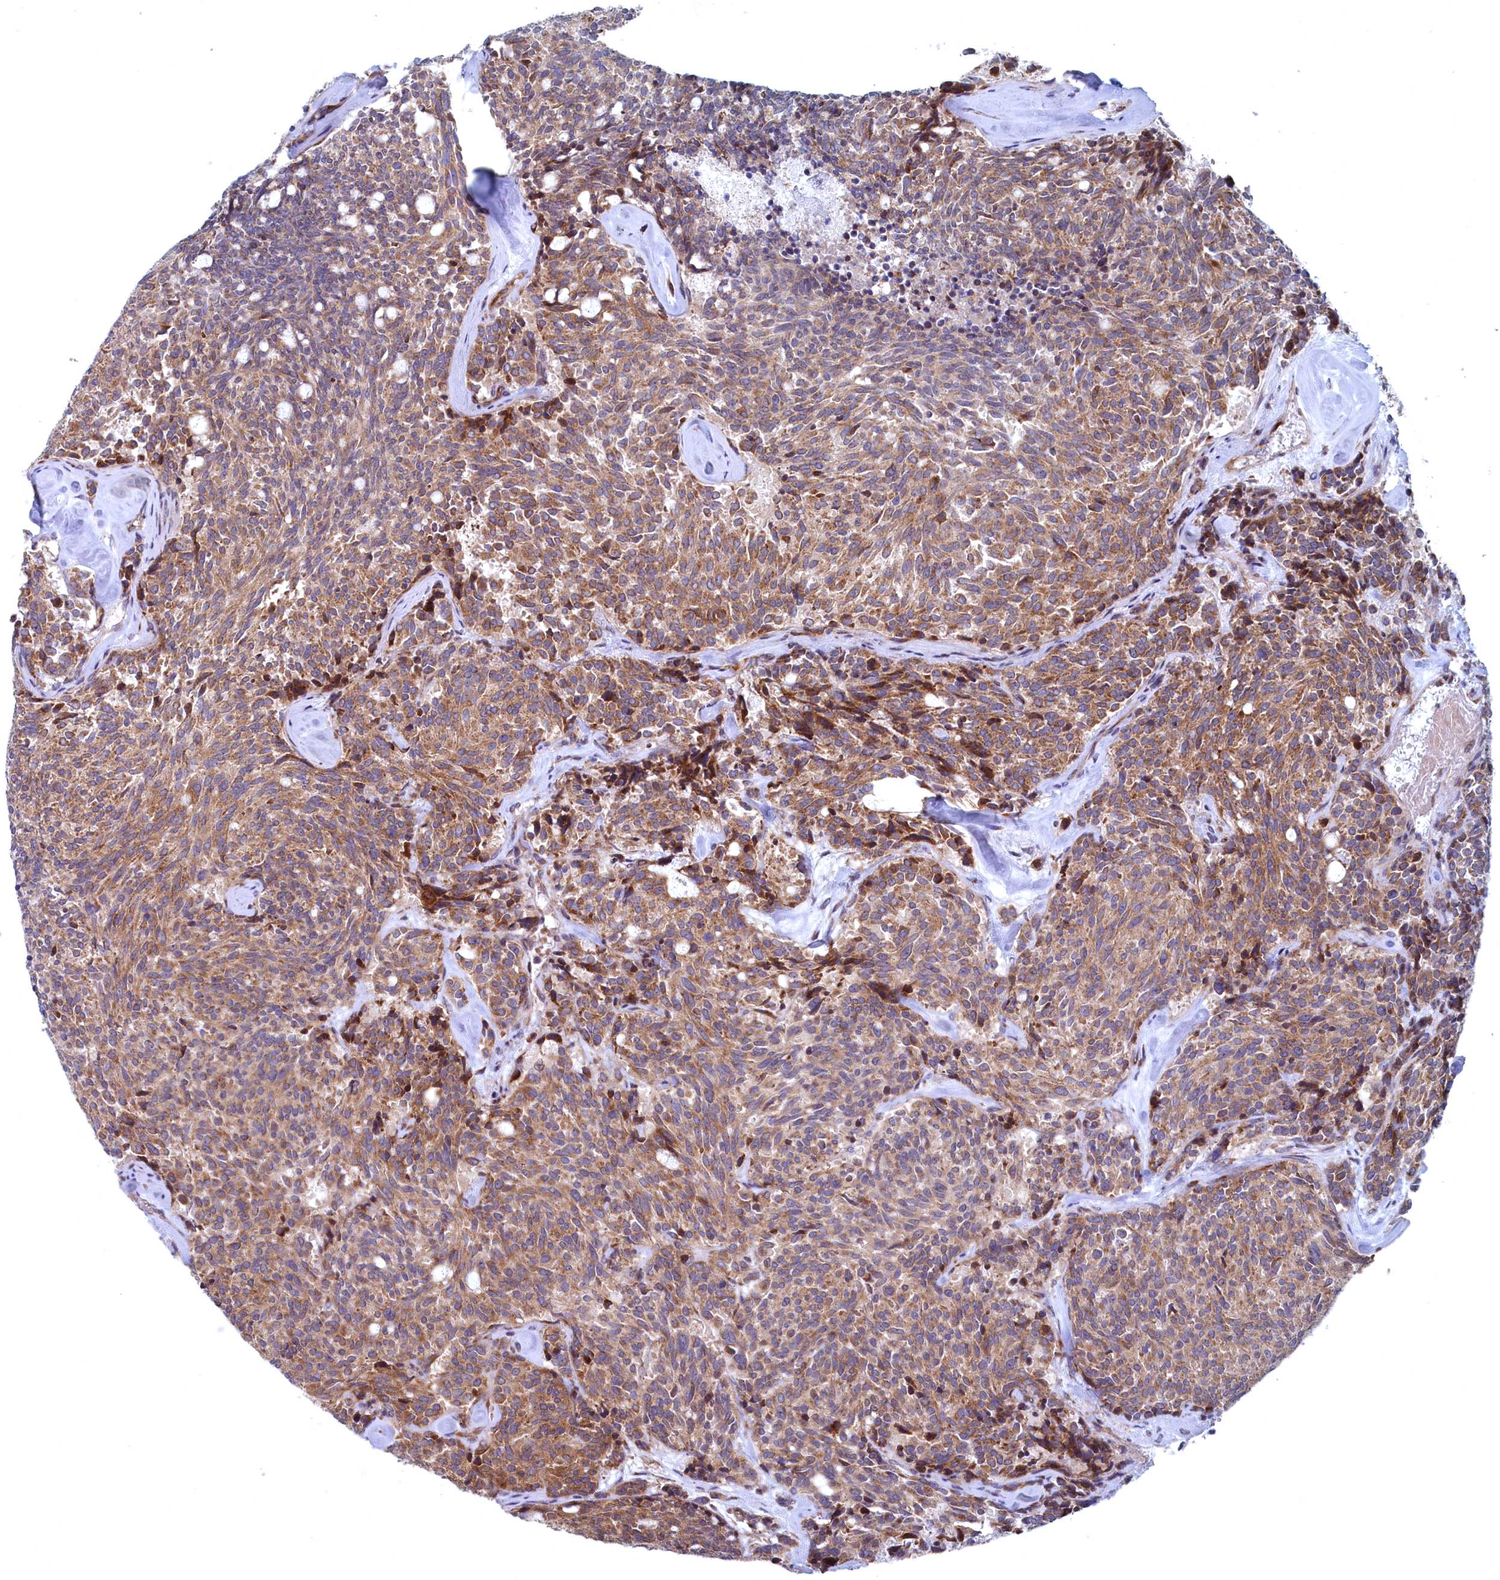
{"staining": {"intensity": "moderate", "quantity": ">75%", "location": "cytoplasmic/membranous"}, "tissue": "carcinoid", "cell_type": "Tumor cells", "image_type": "cancer", "snomed": [{"axis": "morphology", "description": "Carcinoid, malignant, NOS"}, {"axis": "topography", "description": "Pancreas"}], "caption": "A brown stain highlights moderate cytoplasmic/membranous staining of a protein in human carcinoid tumor cells.", "gene": "MTFMT", "patient": {"sex": "female", "age": 54}}